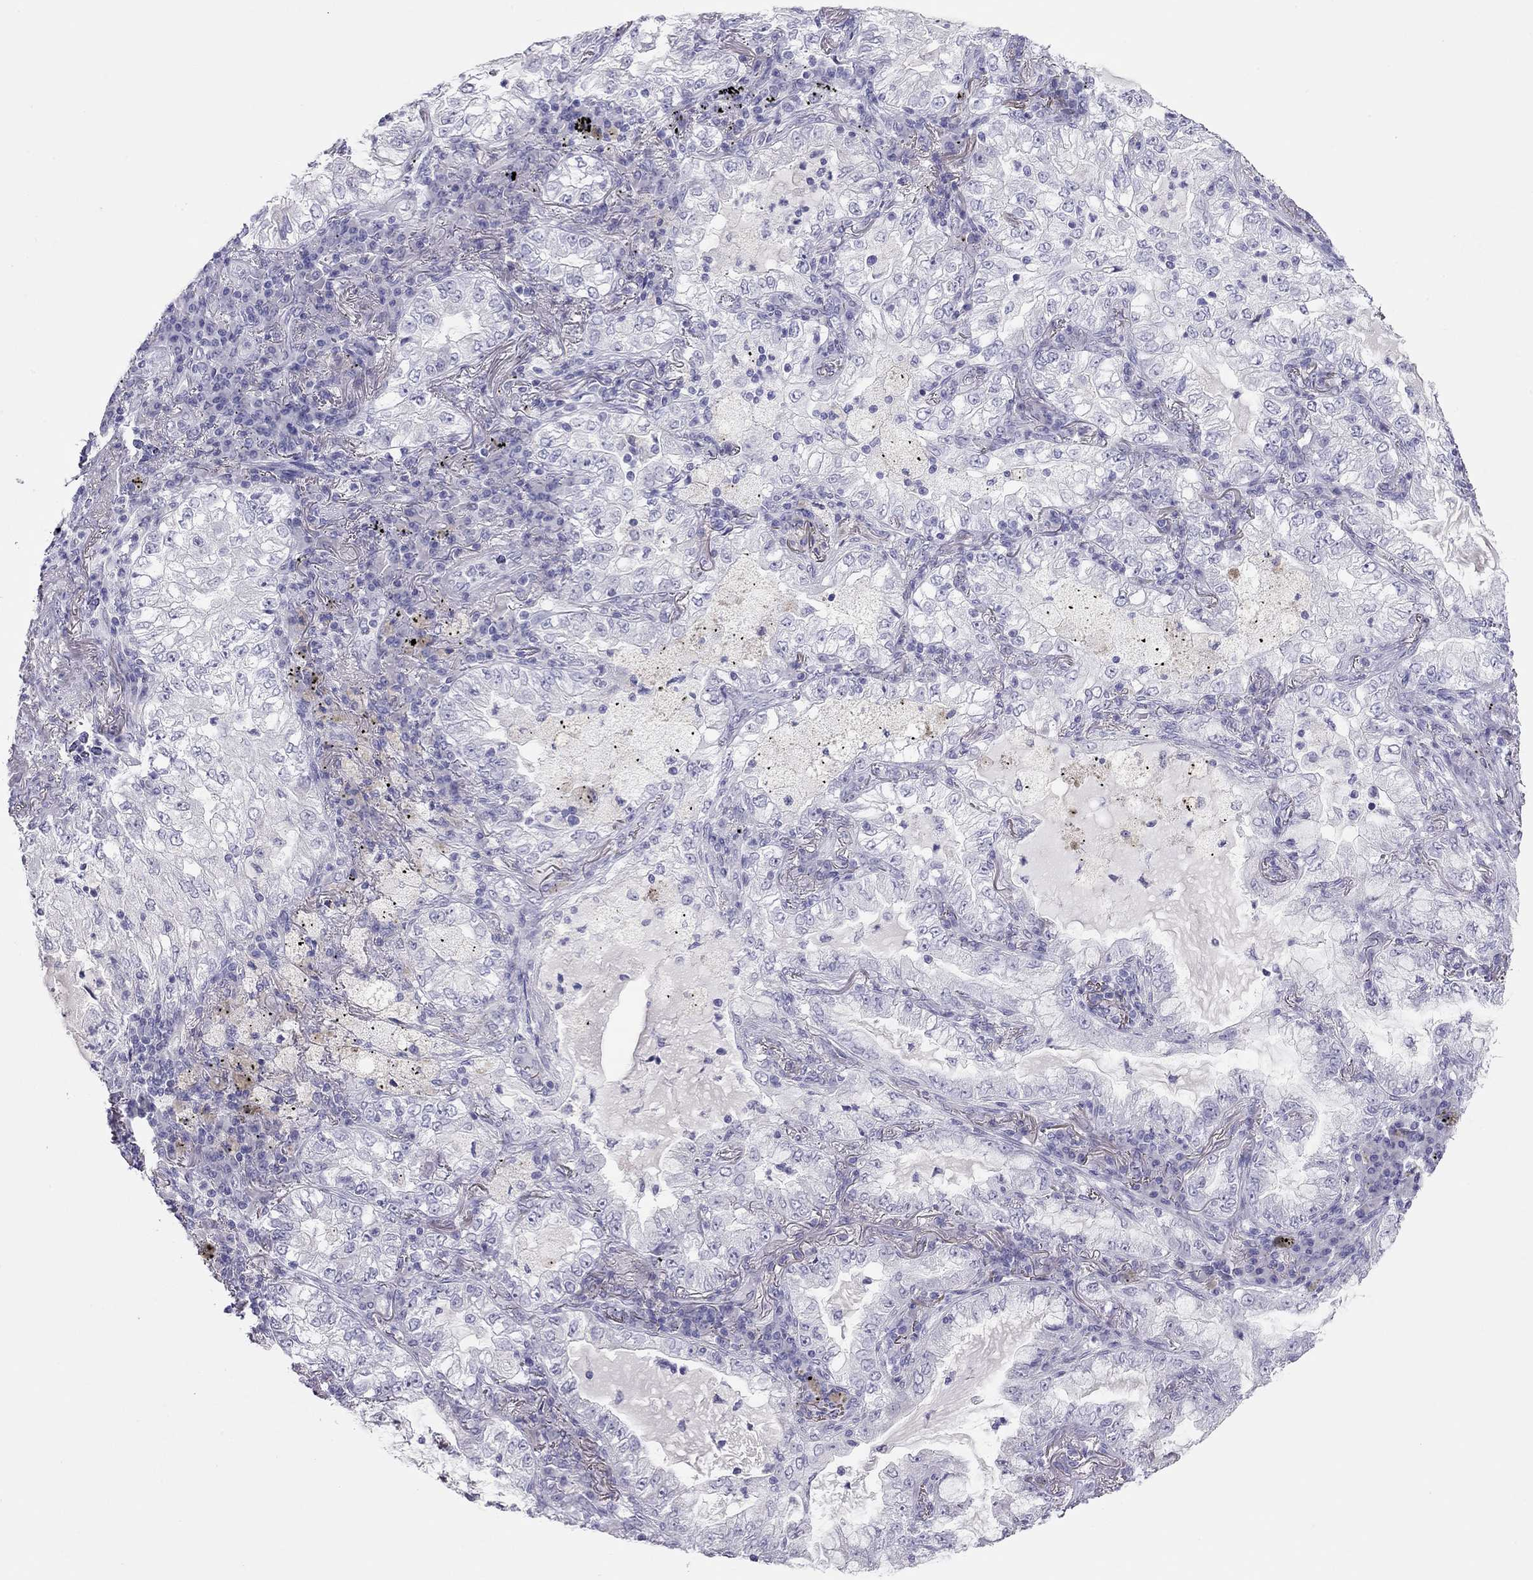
{"staining": {"intensity": "negative", "quantity": "none", "location": "none"}, "tissue": "lung cancer", "cell_type": "Tumor cells", "image_type": "cancer", "snomed": [{"axis": "morphology", "description": "Adenocarcinoma, NOS"}, {"axis": "topography", "description": "Lung"}], "caption": "Histopathology image shows no protein expression in tumor cells of lung cancer tissue. (DAB (3,3'-diaminobenzidine) immunohistochemistry (IHC) with hematoxylin counter stain).", "gene": "KCNV2", "patient": {"sex": "female", "age": 73}}